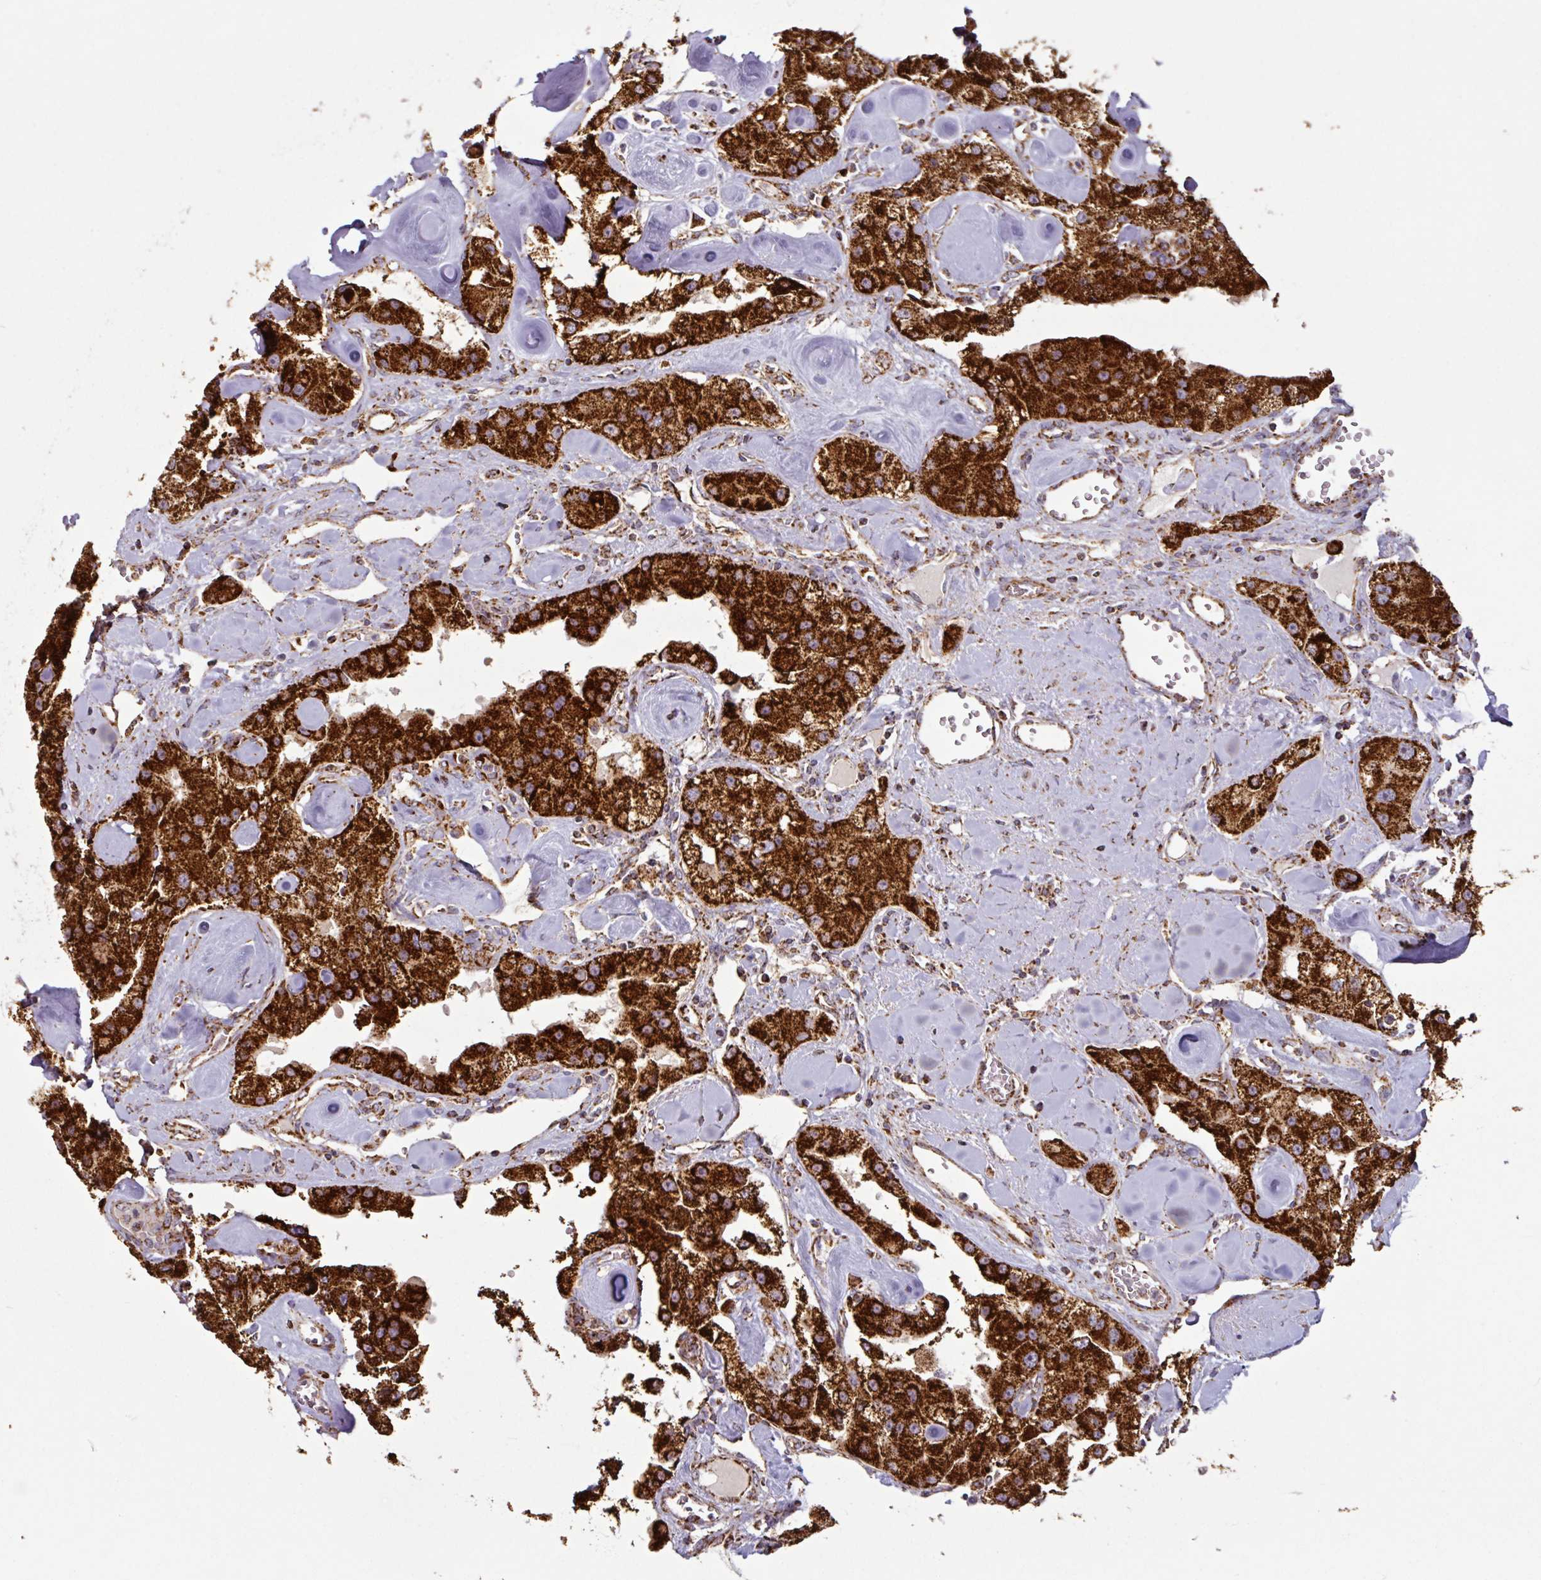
{"staining": {"intensity": "strong", "quantity": ">75%", "location": "cytoplasmic/membranous"}, "tissue": "carcinoid", "cell_type": "Tumor cells", "image_type": "cancer", "snomed": [{"axis": "morphology", "description": "Carcinoid, malignant, NOS"}, {"axis": "topography", "description": "Pancreas"}], "caption": "Tumor cells exhibit strong cytoplasmic/membranous staining in about >75% of cells in carcinoid (malignant).", "gene": "TRAP1", "patient": {"sex": "male", "age": 41}}